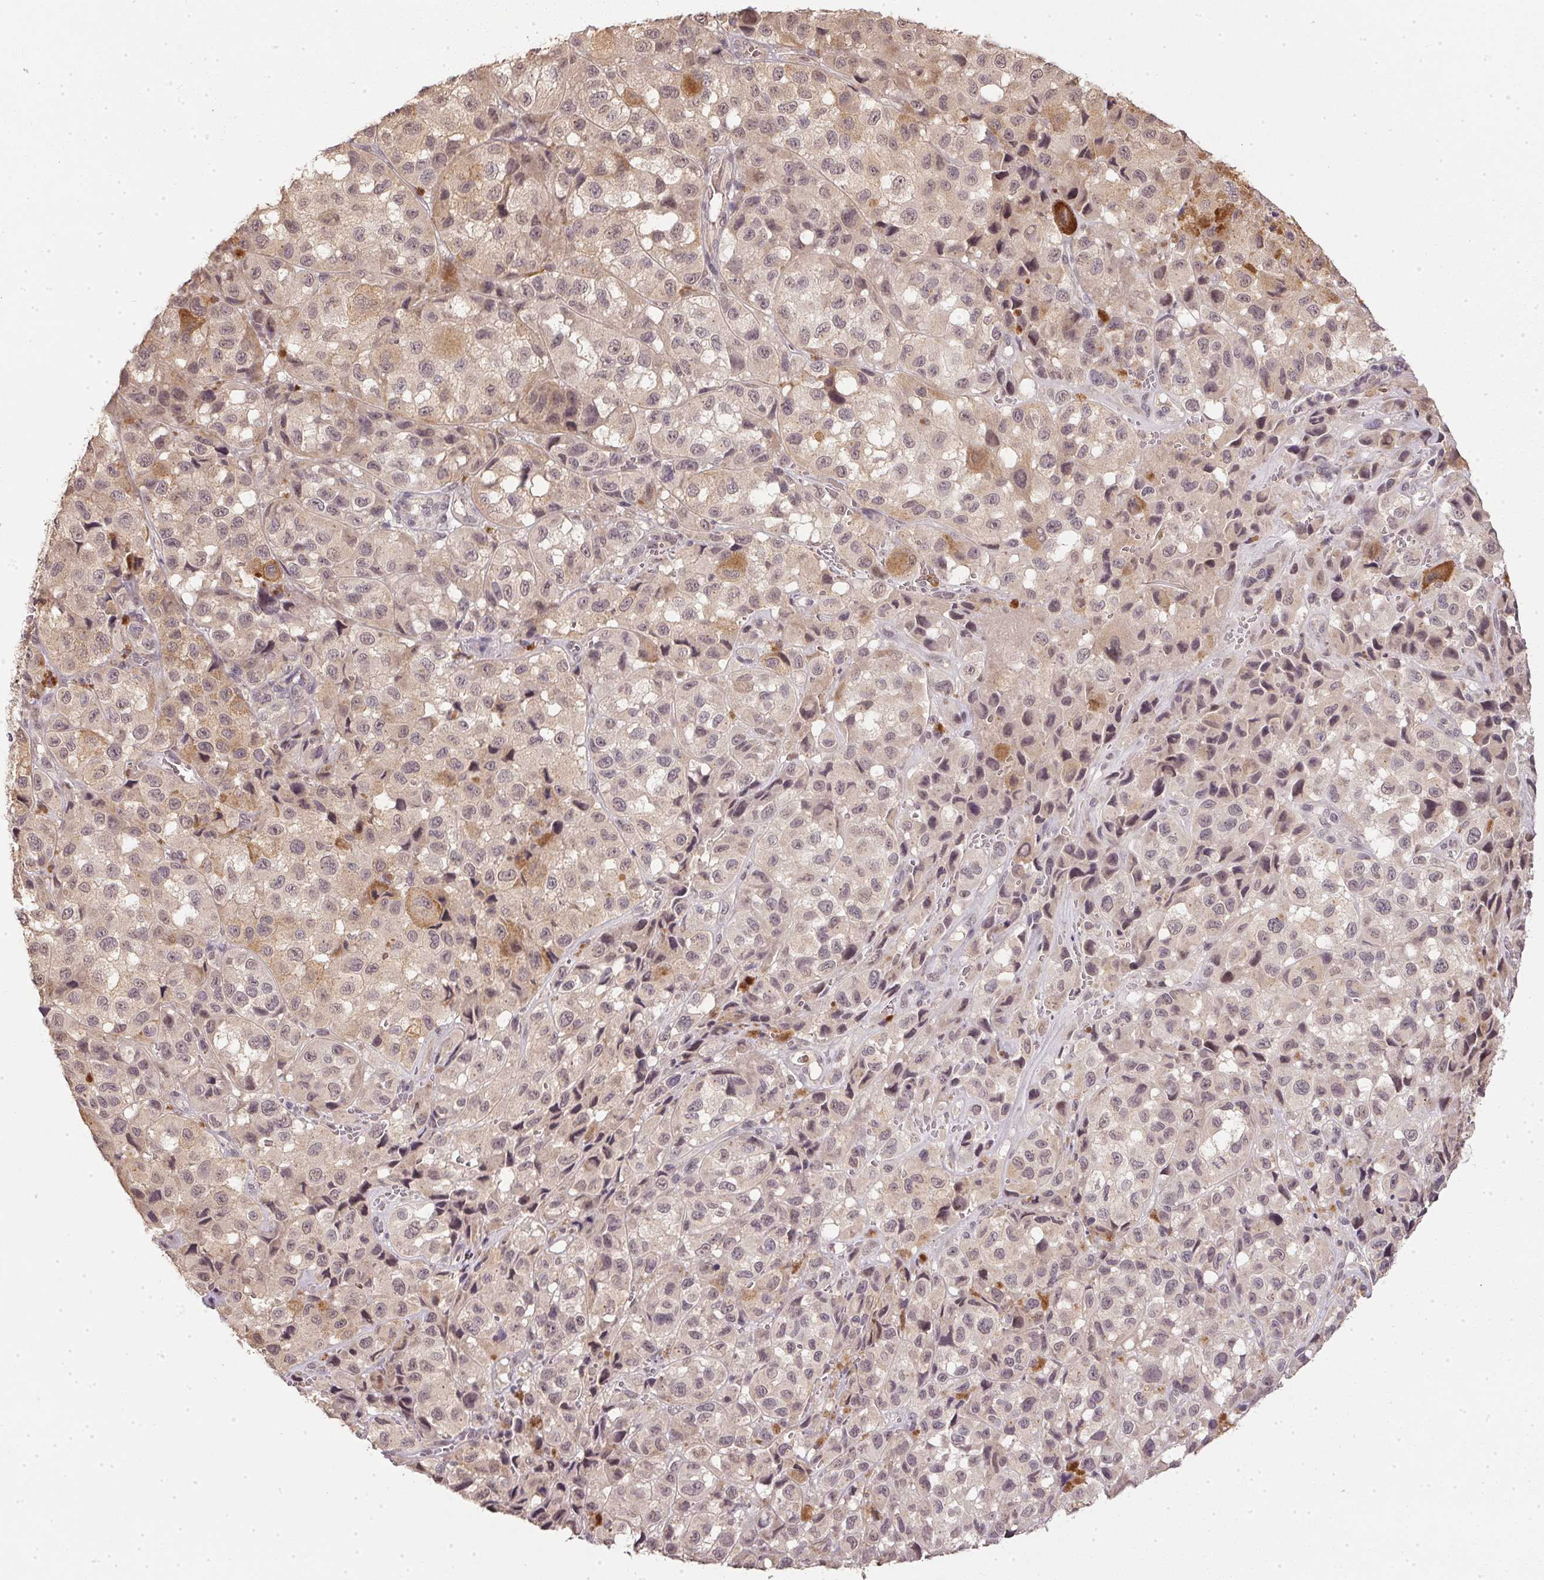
{"staining": {"intensity": "weak", "quantity": "25%-75%", "location": "cytoplasmic/membranous,nuclear"}, "tissue": "melanoma", "cell_type": "Tumor cells", "image_type": "cancer", "snomed": [{"axis": "morphology", "description": "Malignant melanoma, NOS"}, {"axis": "topography", "description": "Skin"}], "caption": "Weak cytoplasmic/membranous and nuclear staining is identified in approximately 25%-75% of tumor cells in malignant melanoma.", "gene": "PPP4R4", "patient": {"sex": "male", "age": 93}}